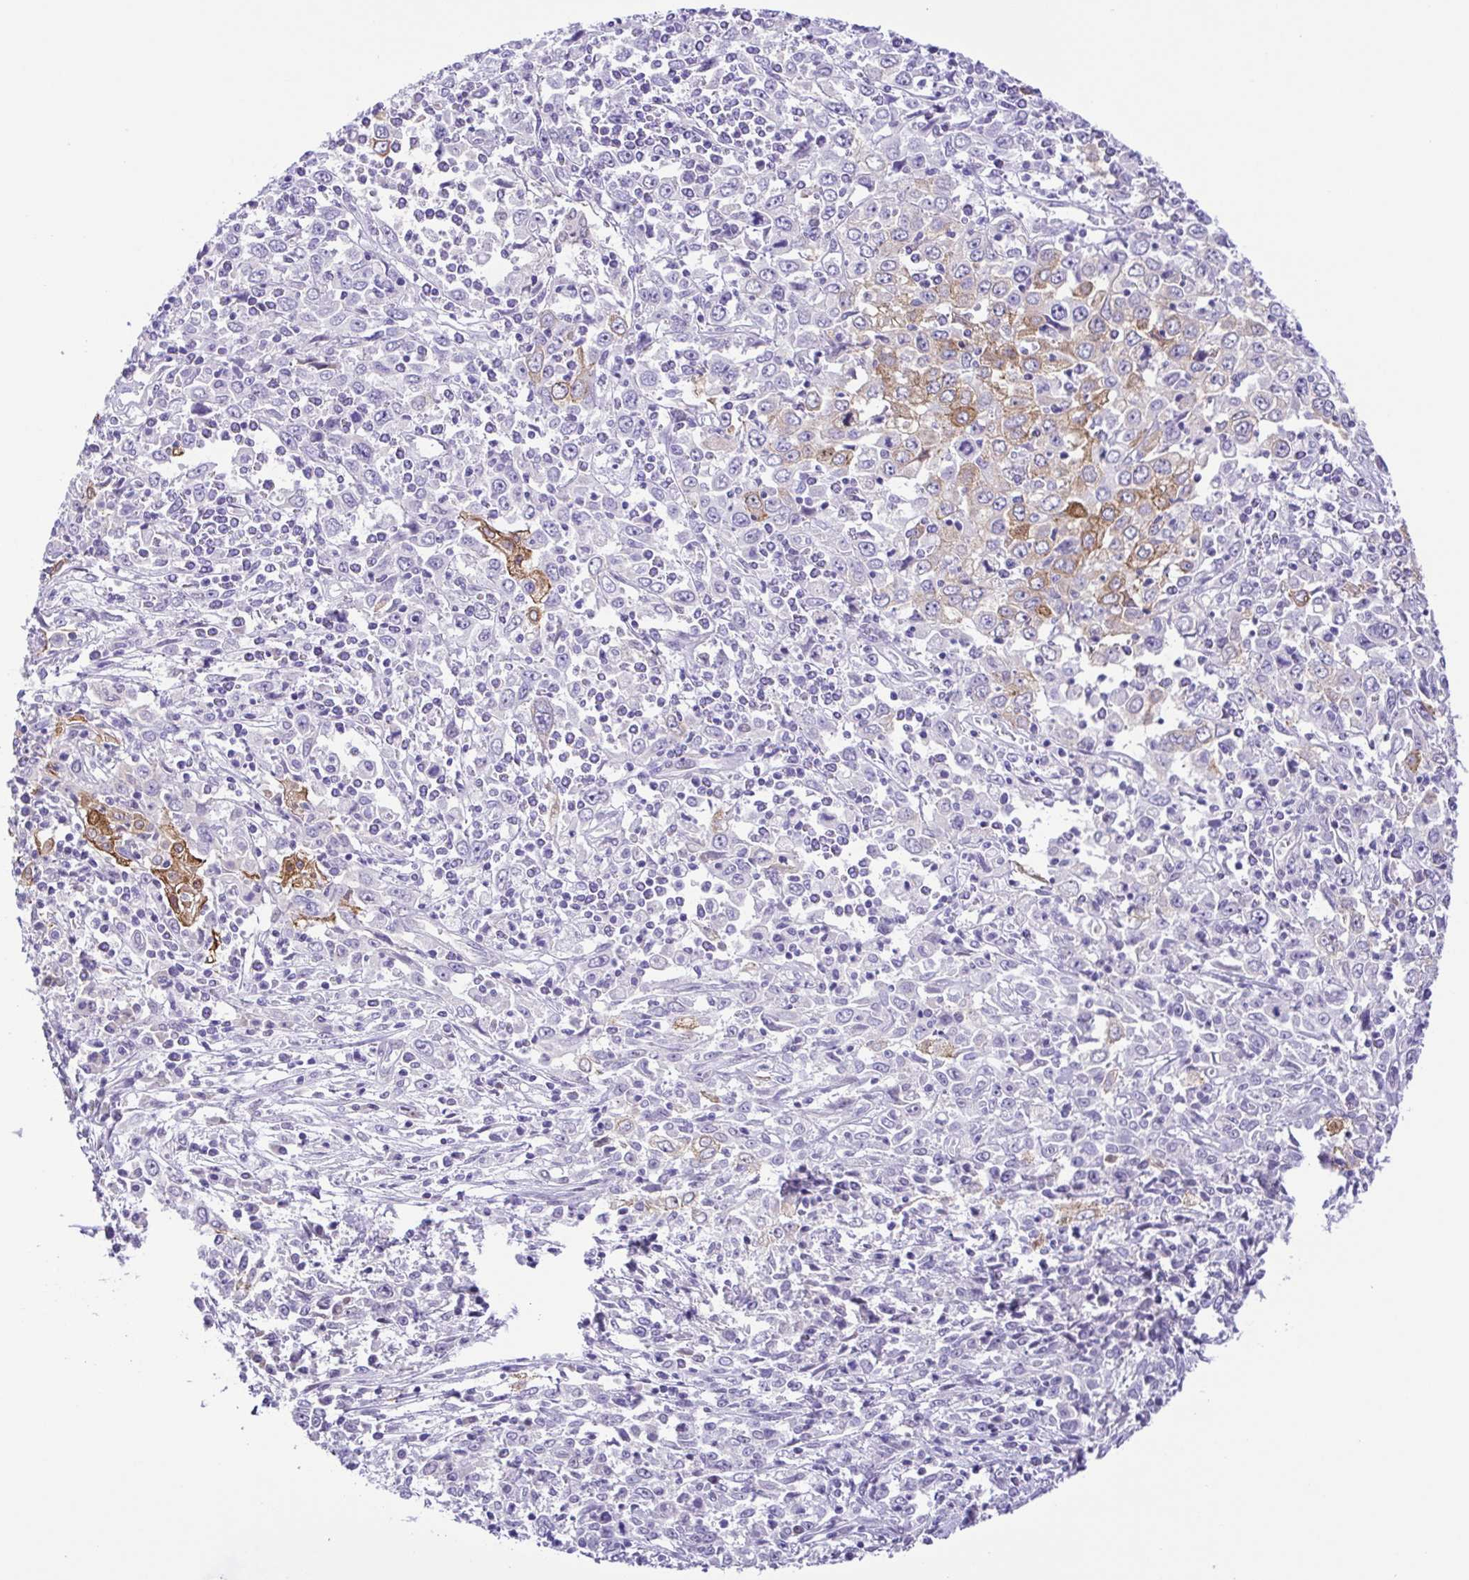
{"staining": {"intensity": "weak", "quantity": "<25%", "location": "cytoplasmic/membranous"}, "tissue": "cervical cancer", "cell_type": "Tumor cells", "image_type": "cancer", "snomed": [{"axis": "morphology", "description": "Adenocarcinoma, NOS"}, {"axis": "topography", "description": "Cervix"}], "caption": "This micrograph is of cervical adenocarcinoma stained with IHC to label a protein in brown with the nuclei are counter-stained blue. There is no positivity in tumor cells. The staining was performed using DAB to visualize the protein expression in brown, while the nuclei were stained in blue with hematoxylin (Magnification: 20x).", "gene": "DCLK2", "patient": {"sex": "female", "age": 40}}